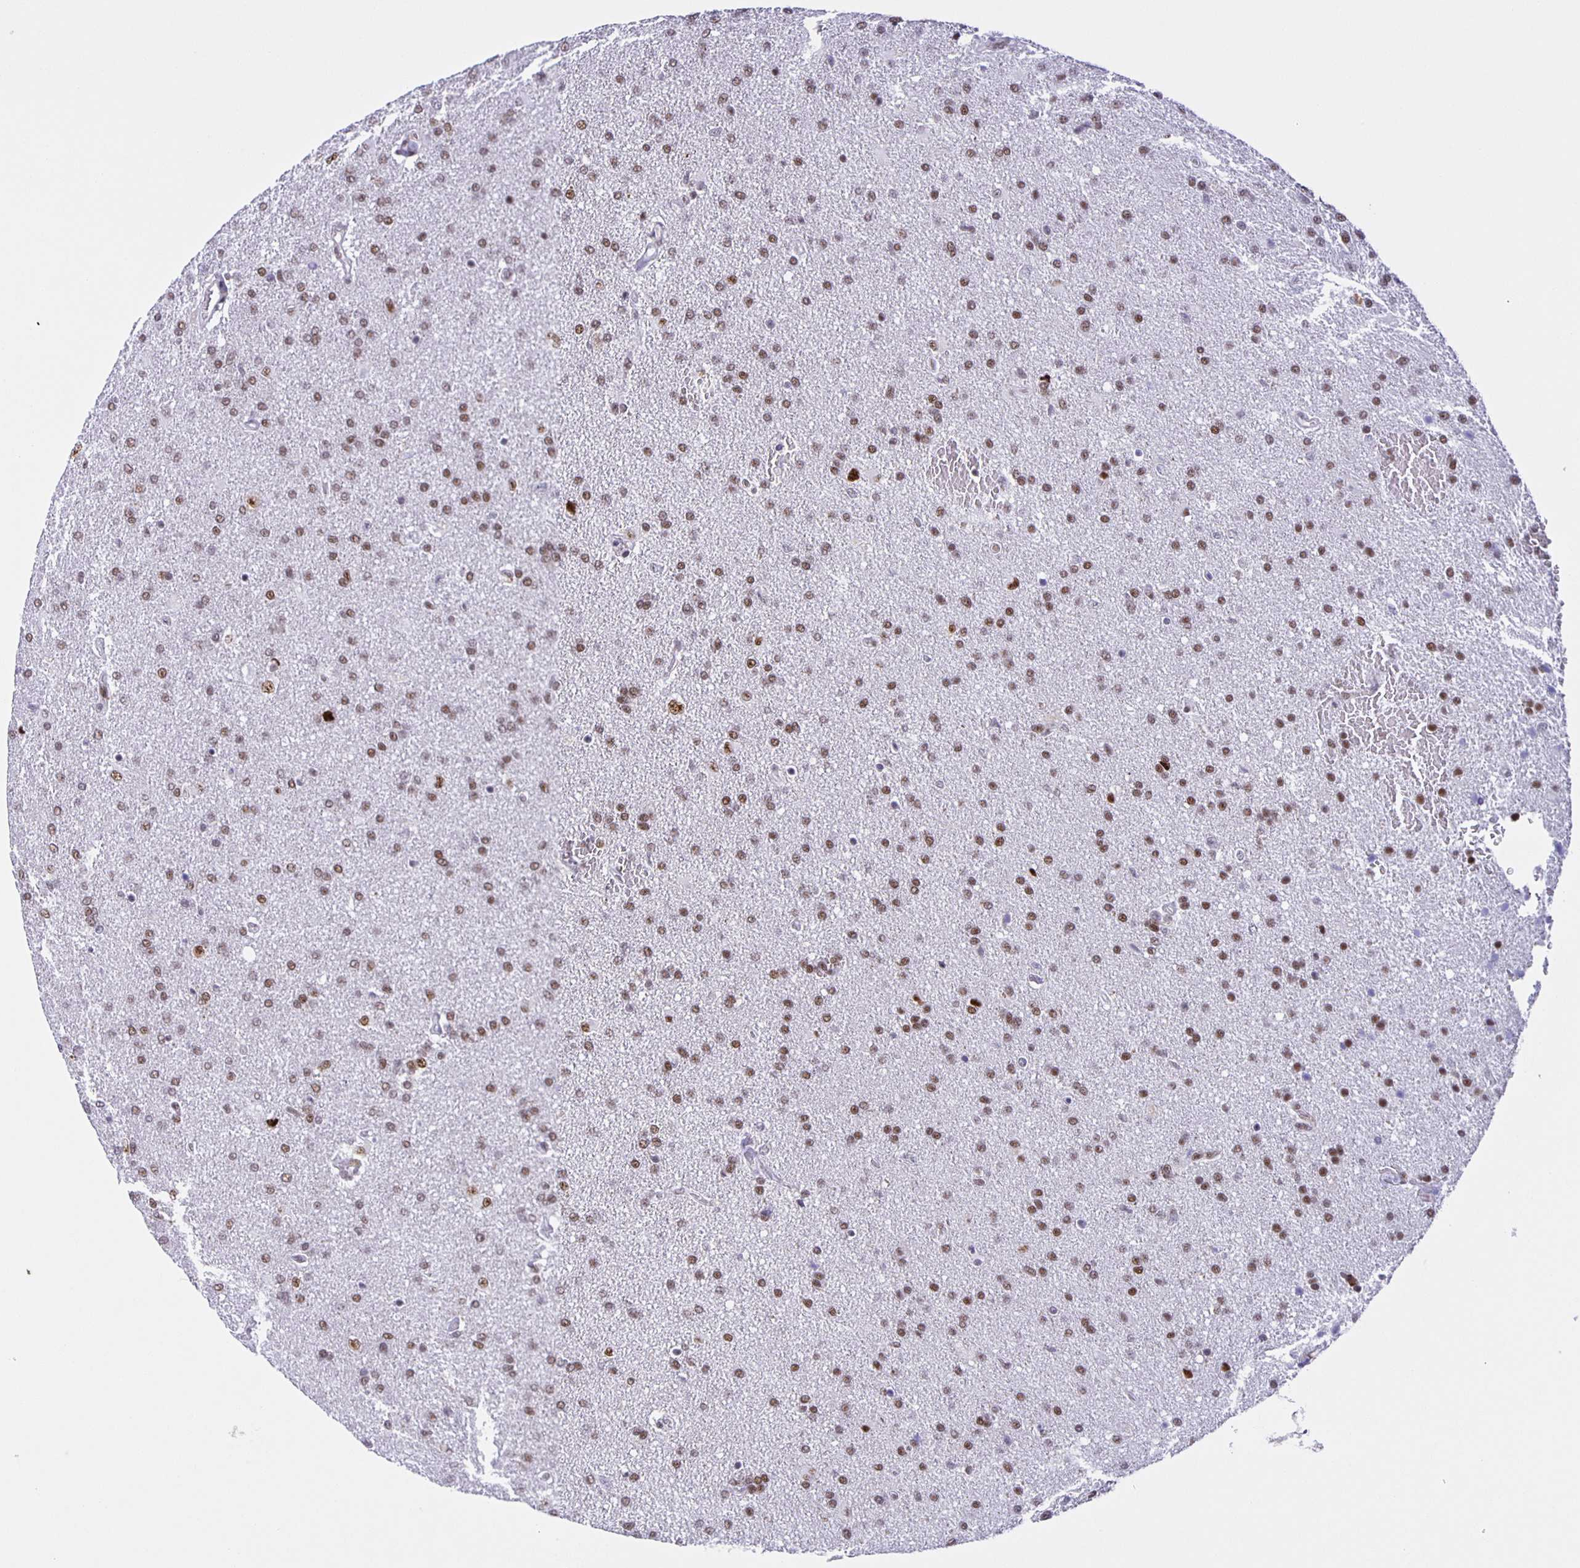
{"staining": {"intensity": "moderate", "quantity": ">75%", "location": "nuclear"}, "tissue": "glioma", "cell_type": "Tumor cells", "image_type": "cancer", "snomed": [{"axis": "morphology", "description": "Glioma, malignant, High grade"}, {"axis": "topography", "description": "Brain"}], "caption": "Protein analysis of high-grade glioma (malignant) tissue demonstrates moderate nuclear positivity in approximately >75% of tumor cells.", "gene": "ZRANB2", "patient": {"sex": "male", "age": 68}}